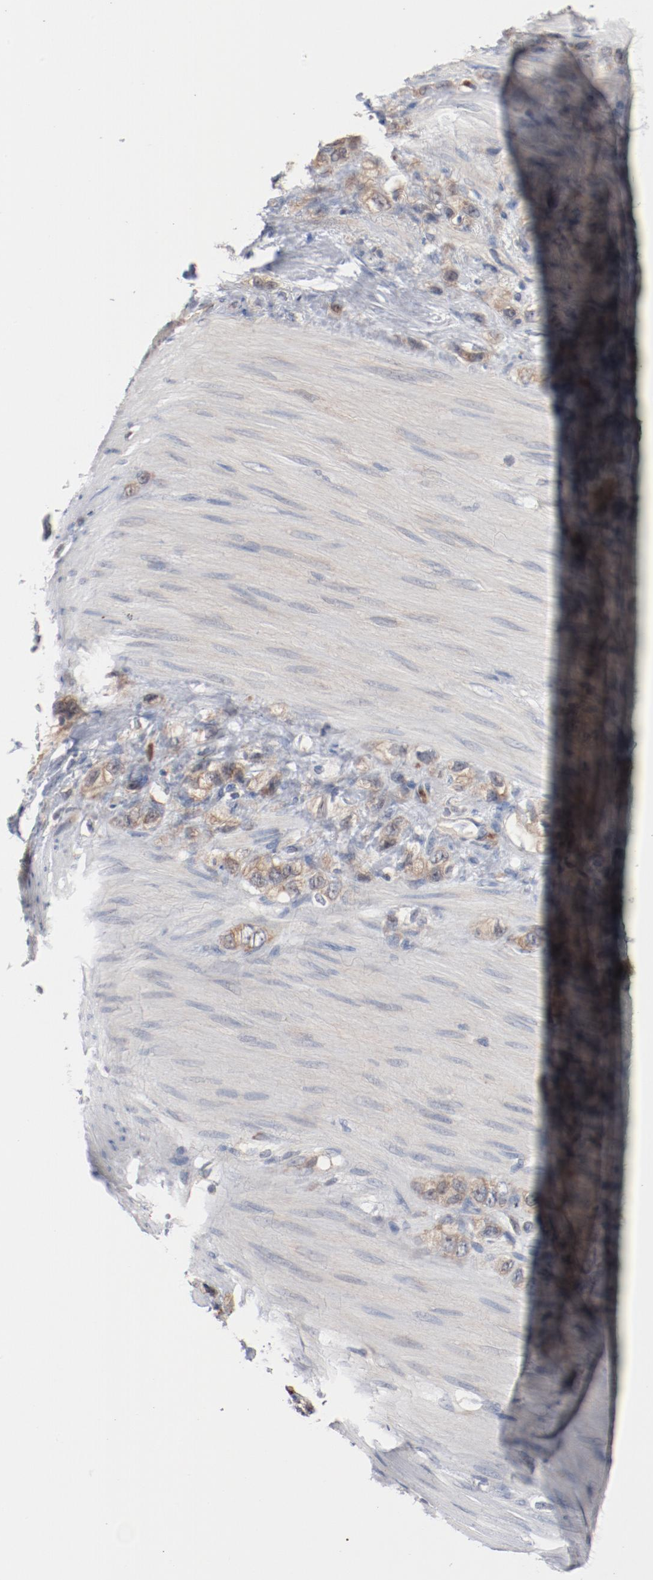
{"staining": {"intensity": "weak", "quantity": ">75%", "location": "cytoplasmic/membranous"}, "tissue": "stomach cancer", "cell_type": "Tumor cells", "image_type": "cancer", "snomed": [{"axis": "morphology", "description": "Normal tissue, NOS"}, {"axis": "morphology", "description": "Adenocarcinoma, NOS"}, {"axis": "morphology", "description": "Adenocarcinoma, High grade"}, {"axis": "topography", "description": "Stomach, upper"}, {"axis": "topography", "description": "Stomach"}], "caption": "Protein analysis of adenocarcinoma (stomach) tissue displays weak cytoplasmic/membranous expression in about >75% of tumor cells. The protein is stained brown, and the nuclei are stained in blue (DAB (3,3'-diaminobenzidine) IHC with brightfield microscopy, high magnification).", "gene": "RNASE11", "patient": {"sex": "female", "age": 65}}